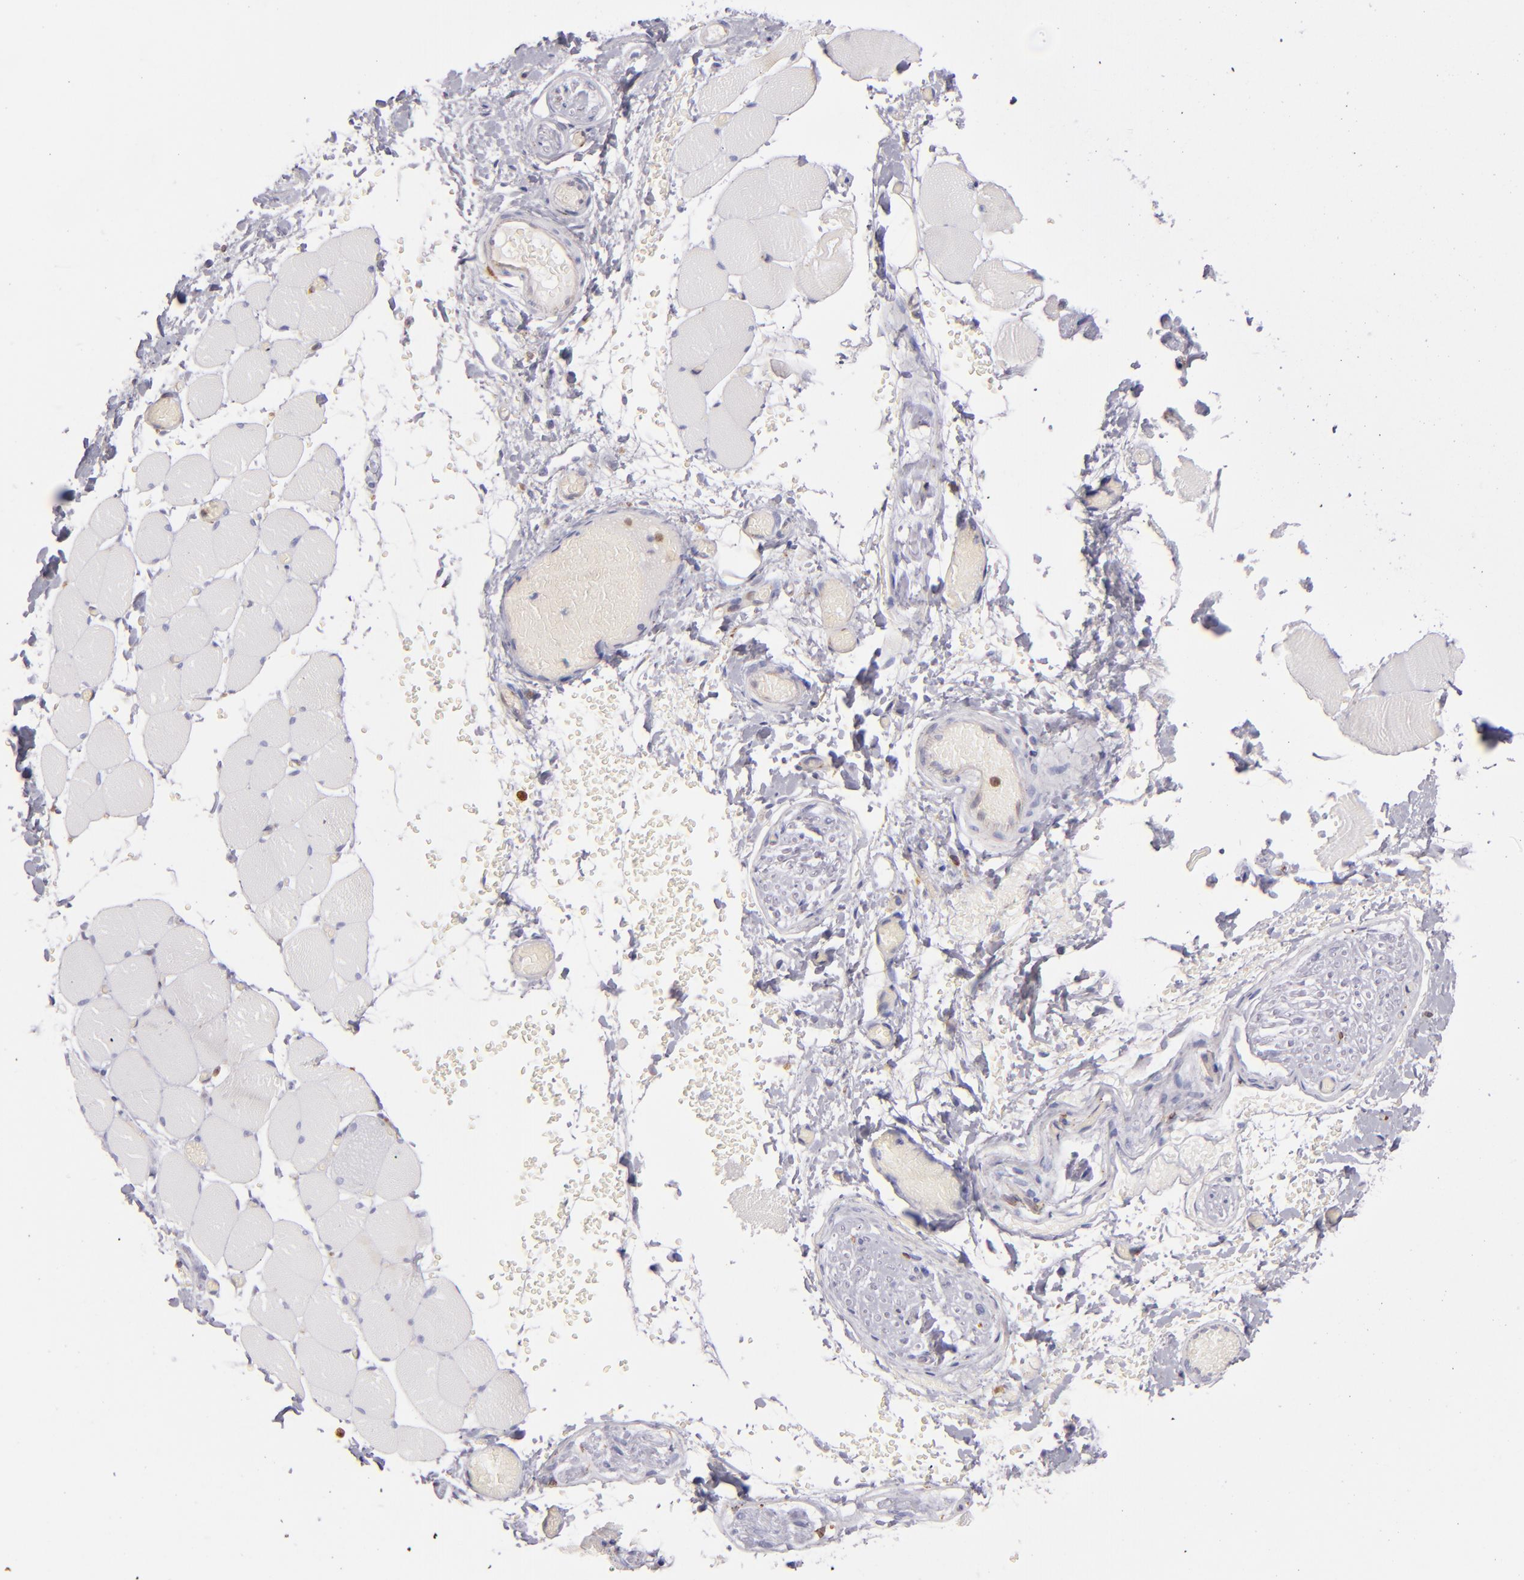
{"staining": {"intensity": "negative", "quantity": "none", "location": "none"}, "tissue": "skeletal muscle", "cell_type": "Myocytes", "image_type": "normal", "snomed": [{"axis": "morphology", "description": "Normal tissue, NOS"}, {"axis": "topography", "description": "Skeletal muscle"}, {"axis": "topography", "description": "Soft tissue"}], "caption": "This histopathology image is of benign skeletal muscle stained with immunohistochemistry (IHC) to label a protein in brown with the nuclei are counter-stained blue. There is no positivity in myocytes. The staining is performed using DAB brown chromogen with nuclei counter-stained in using hematoxylin.", "gene": "CD74", "patient": {"sex": "female", "age": 58}}